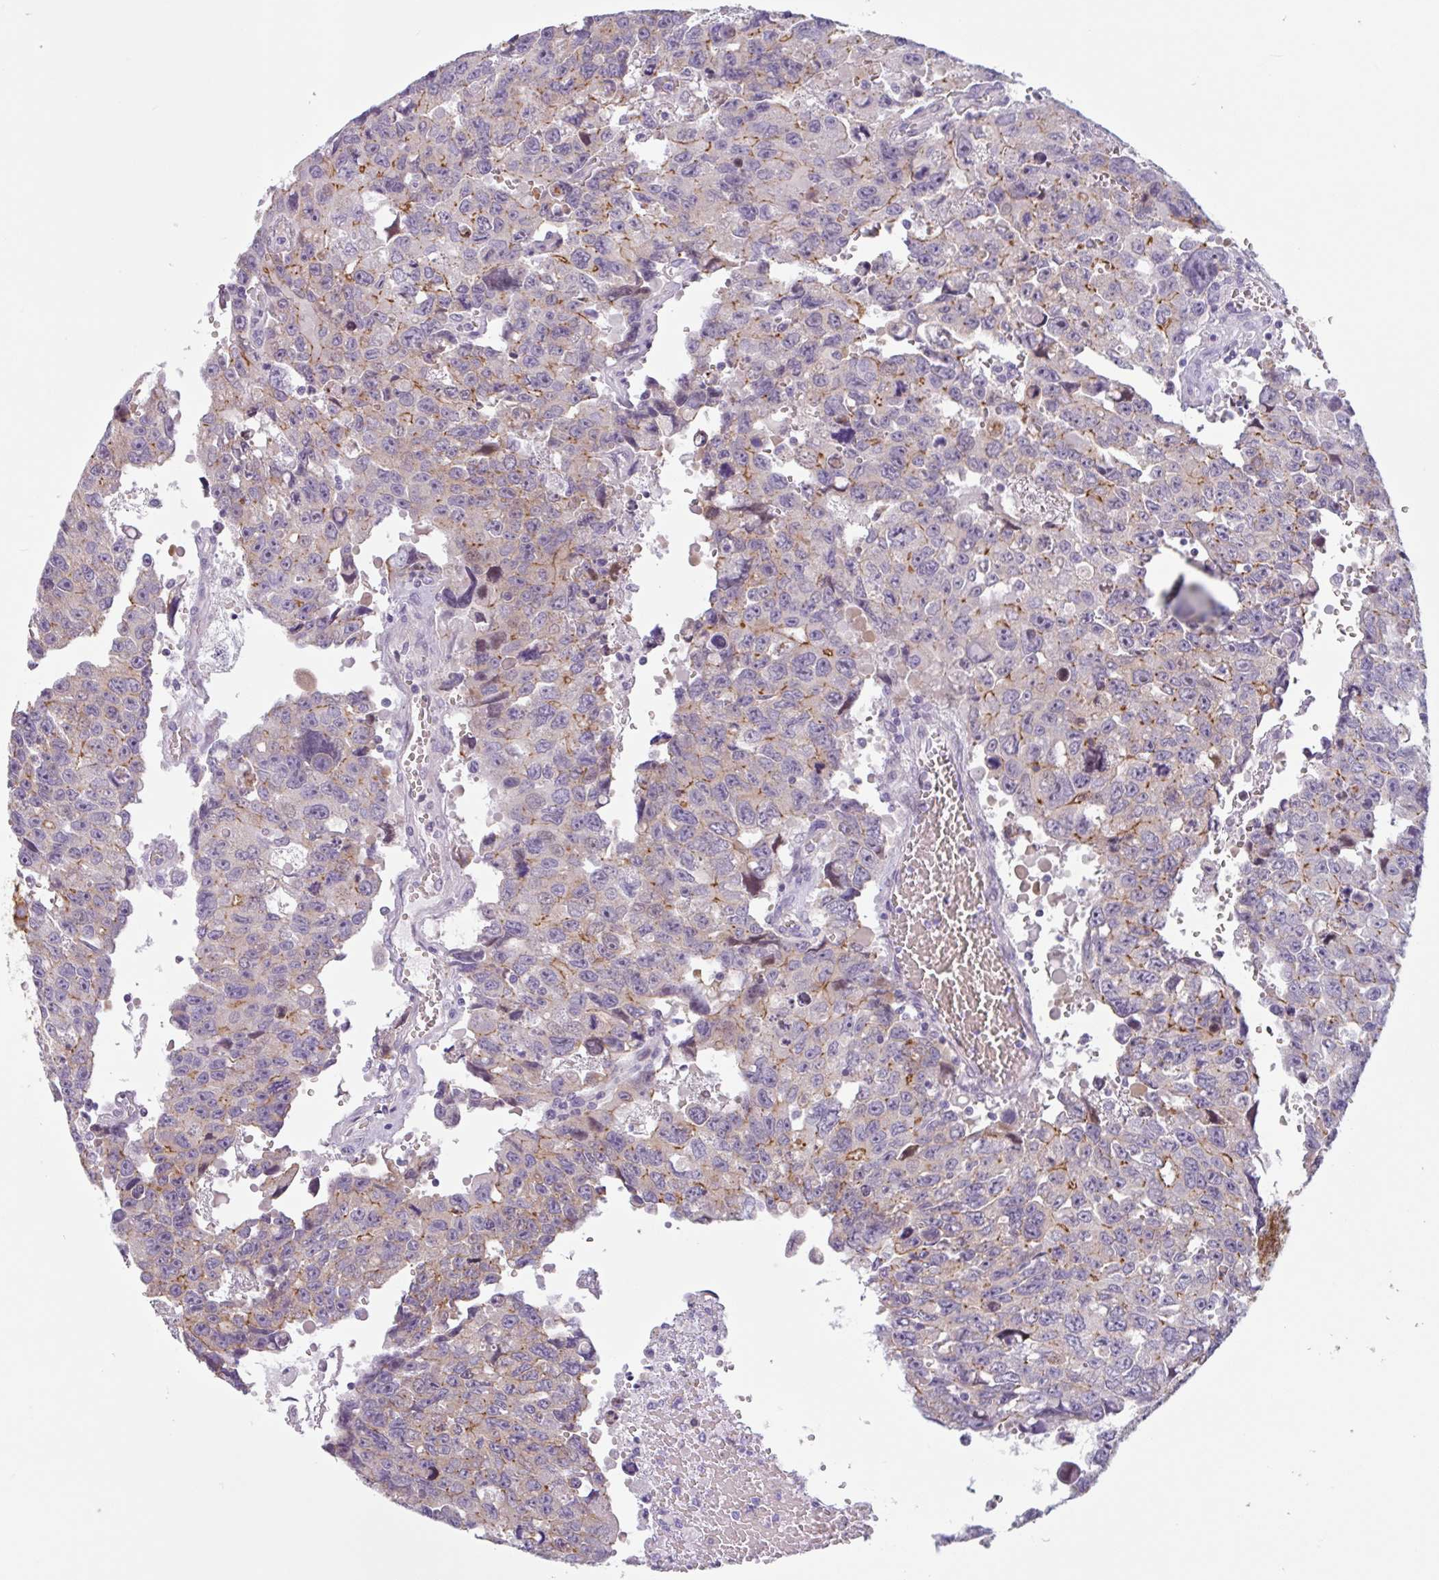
{"staining": {"intensity": "moderate", "quantity": "<25%", "location": "cytoplasmic/membranous"}, "tissue": "testis cancer", "cell_type": "Tumor cells", "image_type": "cancer", "snomed": [{"axis": "morphology", "description": "Seminoma, NOS"}, {"axis": "topography", "description": "Testis"}], "caption": "Immunohistochemical staining of human testis seminoma demonstrates low levels of moderate cytoplasmic/membranous staining in approximately <25% of tumor cells.", "gene": "MYH10", "patient": {"sex": "male", "age": 26}}